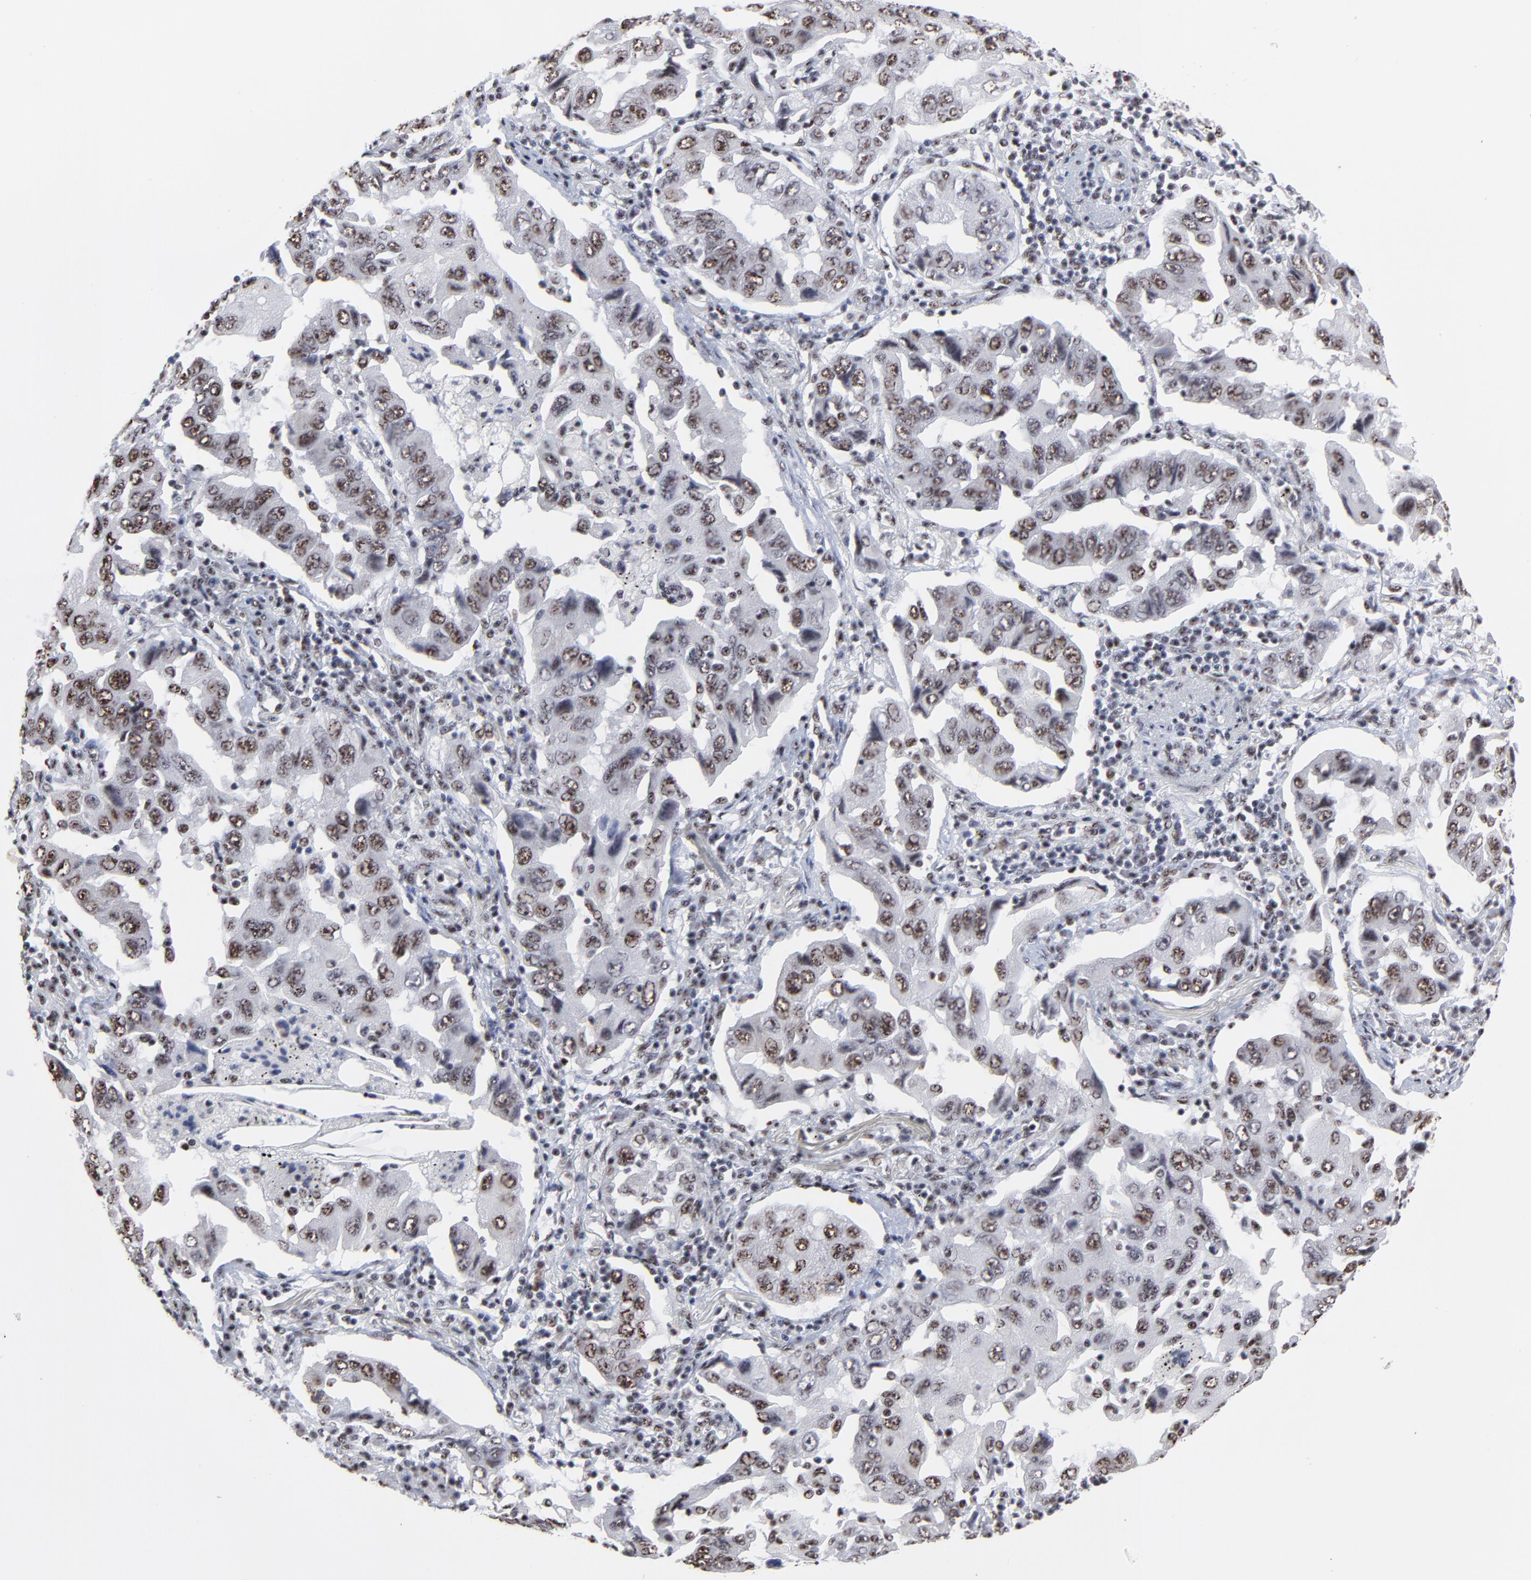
{"staining": {"intensity": "weak", "quantity": ">75%", "location": "nuclear"}, "tissue": "lung cancer", "cell_type": "Tumor cells", "image_type": "cancer", "snomed": [{"axis": "morphology", "description": "Adenocarcinoma, NOS"}, {"axis": "topography", "description": "Lung"}], "caption": "Immunohistochemical staining of lung adenocarcinoma exhibits weak nuclear protein positivity in about >75% of tumor cells.", "gene": "MBD4", "patient": {"sex": "female", "age": 65}}